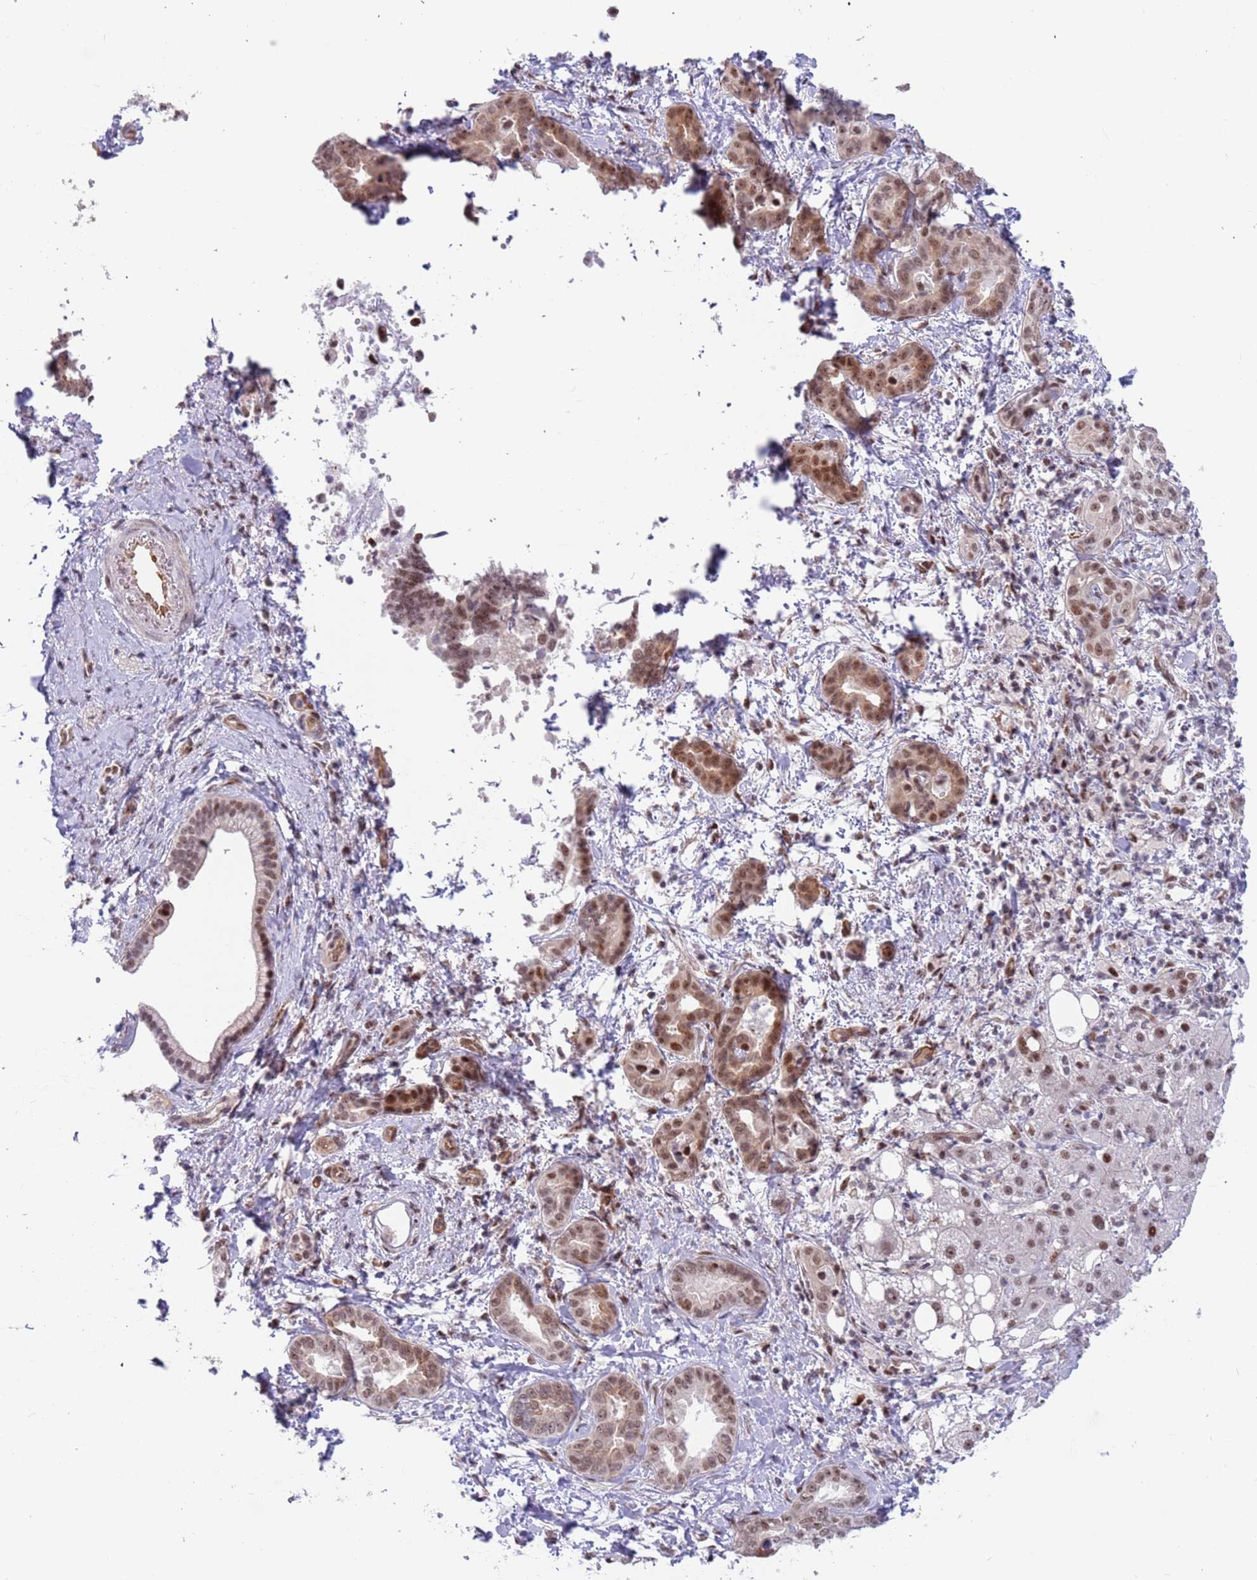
{"staining": {"intensity": "moderate", "quantity": ">75%", "location": "nuclear"}, "tissue": "liver cancer", "cell_type": "Tumor cells", "image_type": "cancer", "snomed": [{"axis": "morphology", "description": "Cholangiocarcinoma"}, {"axis": "topography", "description": "Liver"}], "caption": "Approximately >75% of tumor cells in cholangiocarcinoma (liver) display moderate nuclear protein expression as visualized by brown immunohistochemical staining.", "gene": "LRMDA", "patient": {"sex": "female", "age": 77}}